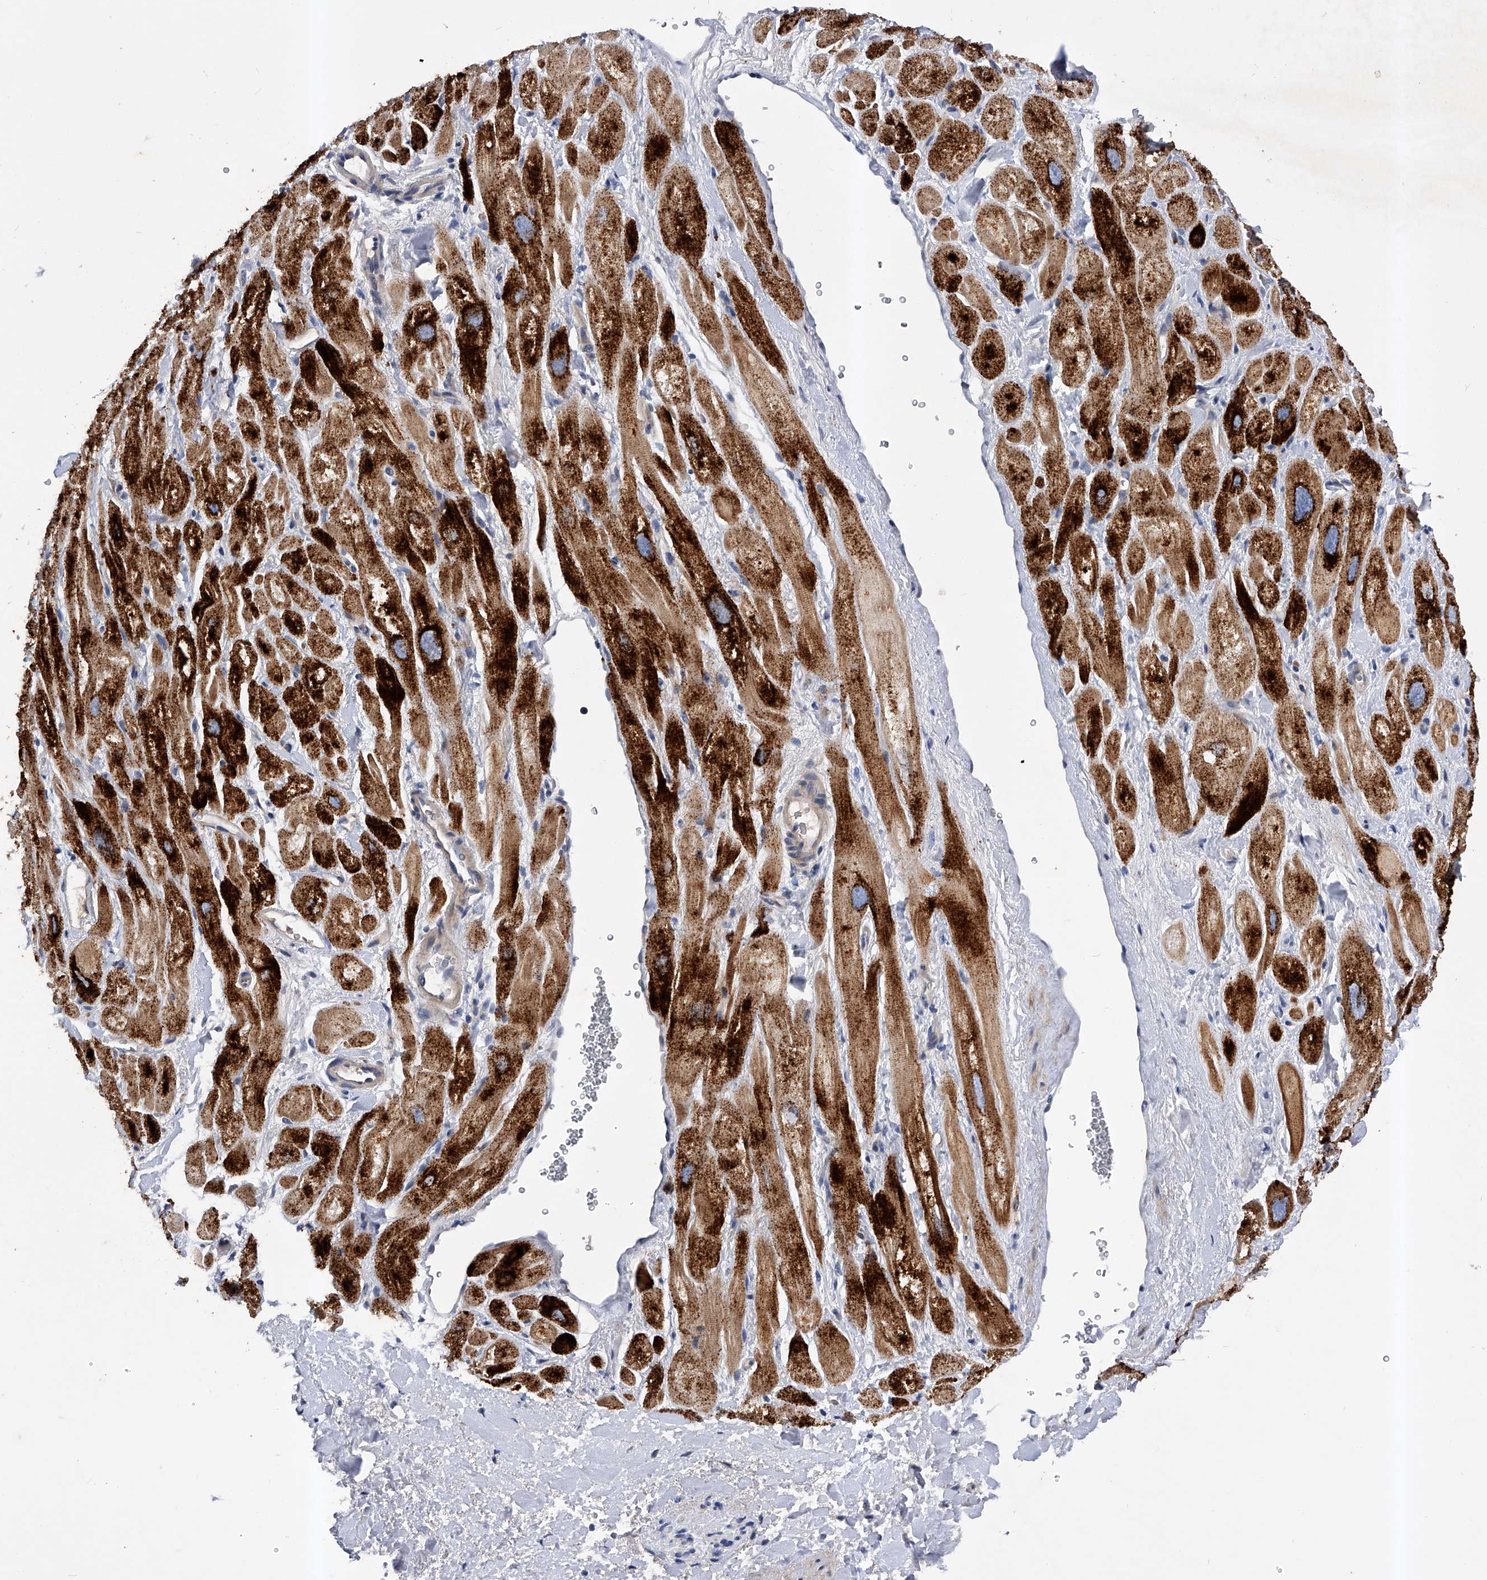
{"staining": {"intensity": "strong", "quantity": "25%-75%", "location": "cytoplasmic/membranous"}, "tissue": "heart muscle", "cell_type": "Cardiomyocytes", "image_type": "normal", "snomed": [{"axis": "morphology", "description": "Normal tissue, NOS"}, {"axis": "topography", "description": "Heart"}], "caption": "High-magnification brightfield microscopy of benign heart muscle stained with DAB (brown) and counterstained with hematoxylin (blue). cardiomyocytes exhibit strong cytoplasmic/membranous expression is identified in about25%-75% of cells. The staining was performed using DAB to visualize the protein expression in brown, while the nuclei were stained in blue with hematoxylin (Magnification: 20x).", "gene": "ARL4C", "patient": {"sex": "male", "age": 49}}